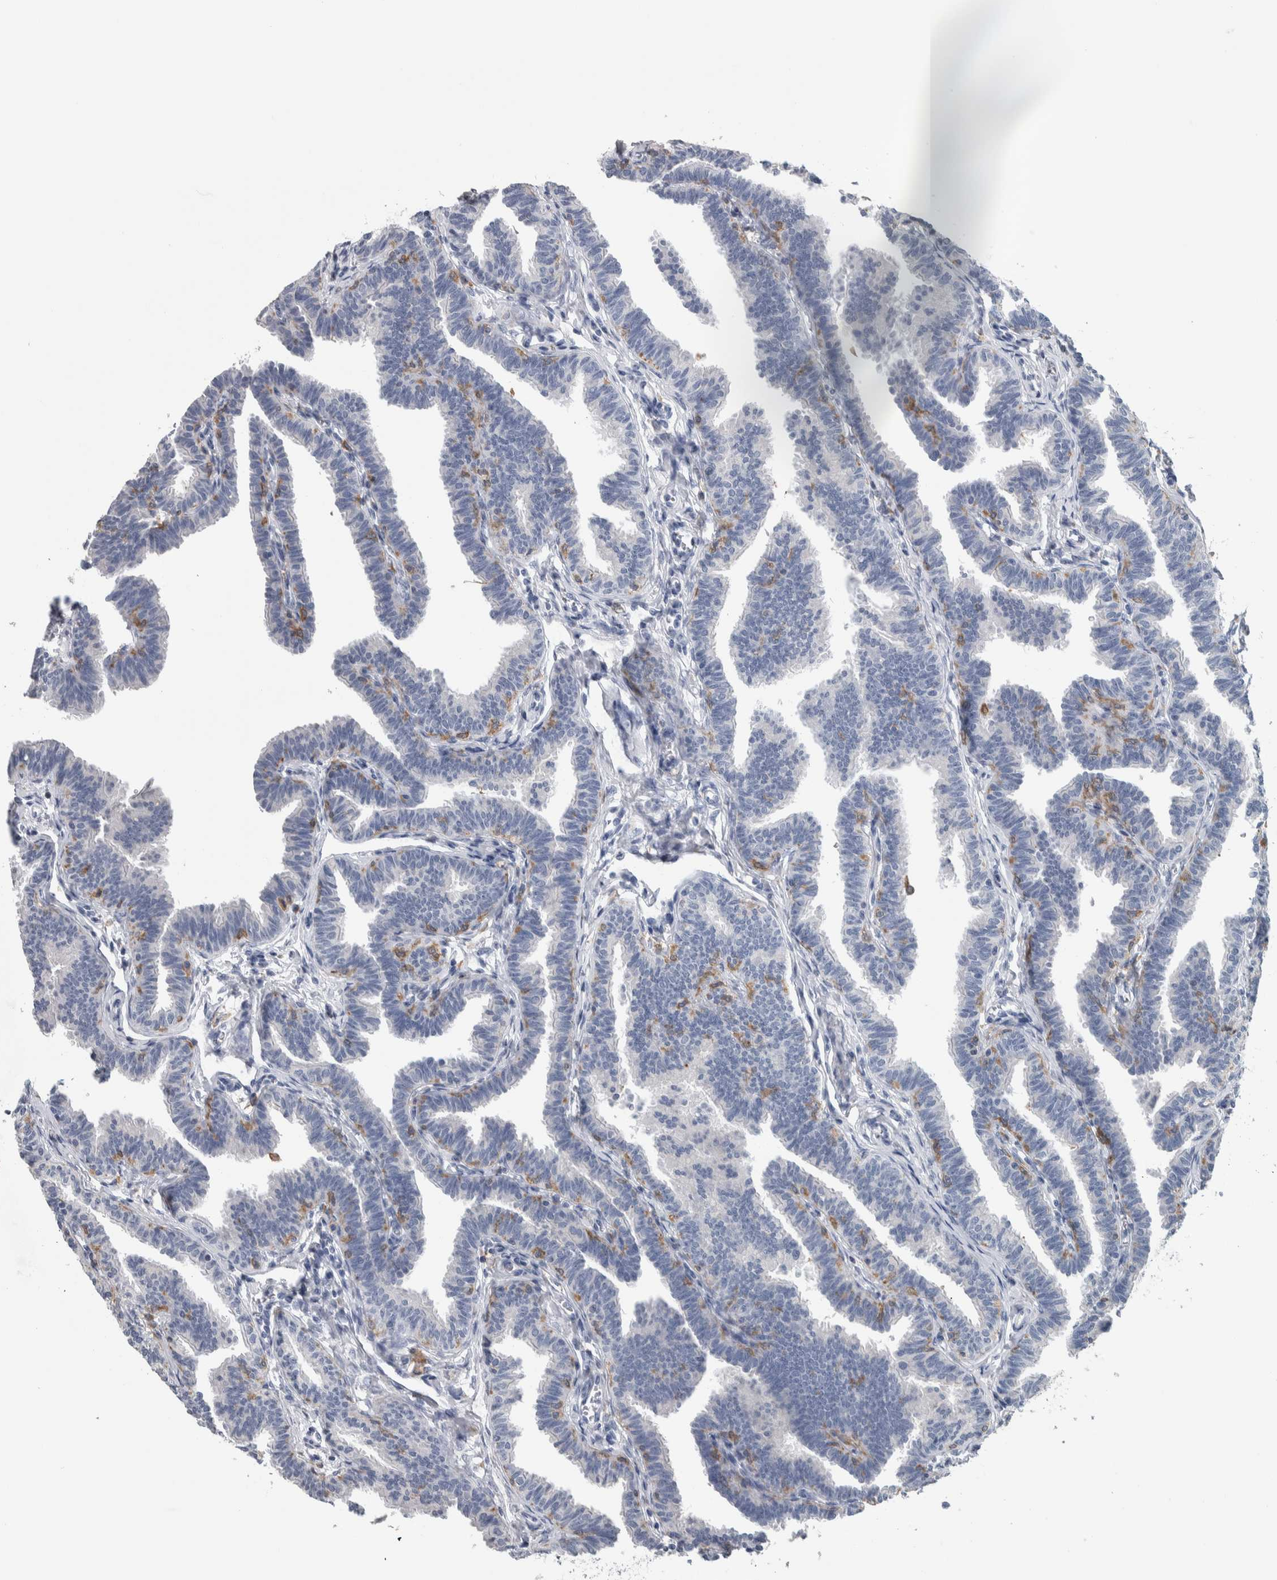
{"staining": {"intensity": "negative", "quantity": "none", "location": "none"}, "tissue": "fallopian tube", "cell_type": "Glandular cells", "image_type": "normal", "snomed": [{"axis": "morphology", "description": "Normal tissue, NOS"}, {"axis": "topography", "description": "Fallopian tube"}, {"axis": "topography", "description": "Ovary"}], "caption": "An image of fallopian tube stained for a protein reveals no brown staining in glandular cells.", "gene": "SKAP2", "patient": {"sex": "female", "age": 23}}